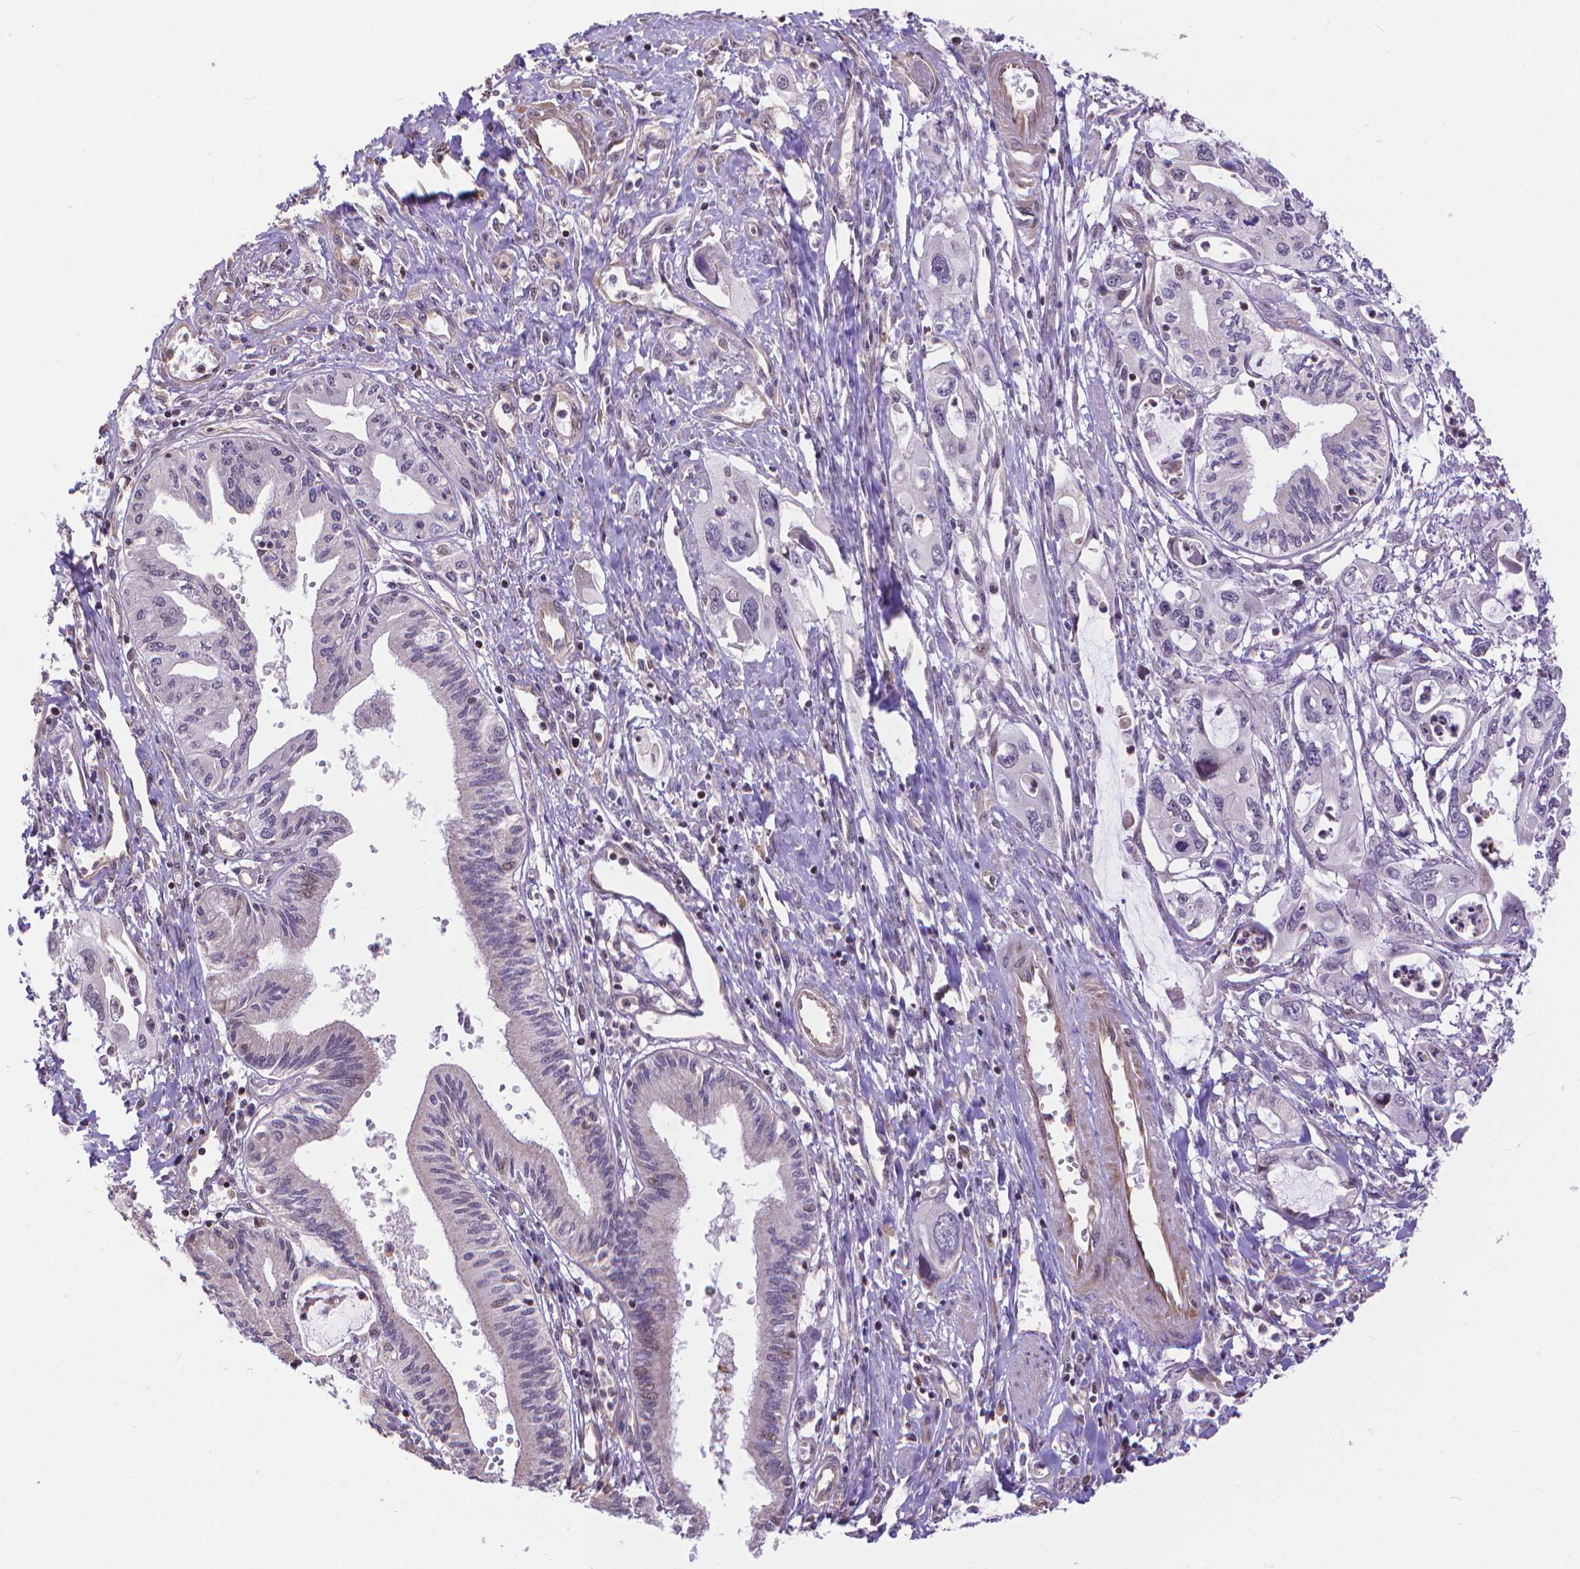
{"staining": {"intensity": "negative", "quantity": "none", "location": "none"}, "tissue": "pancreatic cancer", "cell_type": "Tumor cells", "image_type": "cancer", "snomed": [{"axis": "morphology", "description": "Adenocarcinoma, NOS"}, {"axis": "topography", "description": "Pancreas"}], "caption": "Pancreatic cancer was stained to show a protein in brown. There is no significant expression in tumor cells.", "gene": "TMEM135", "patient": {"sex": "male", "age": 60}}